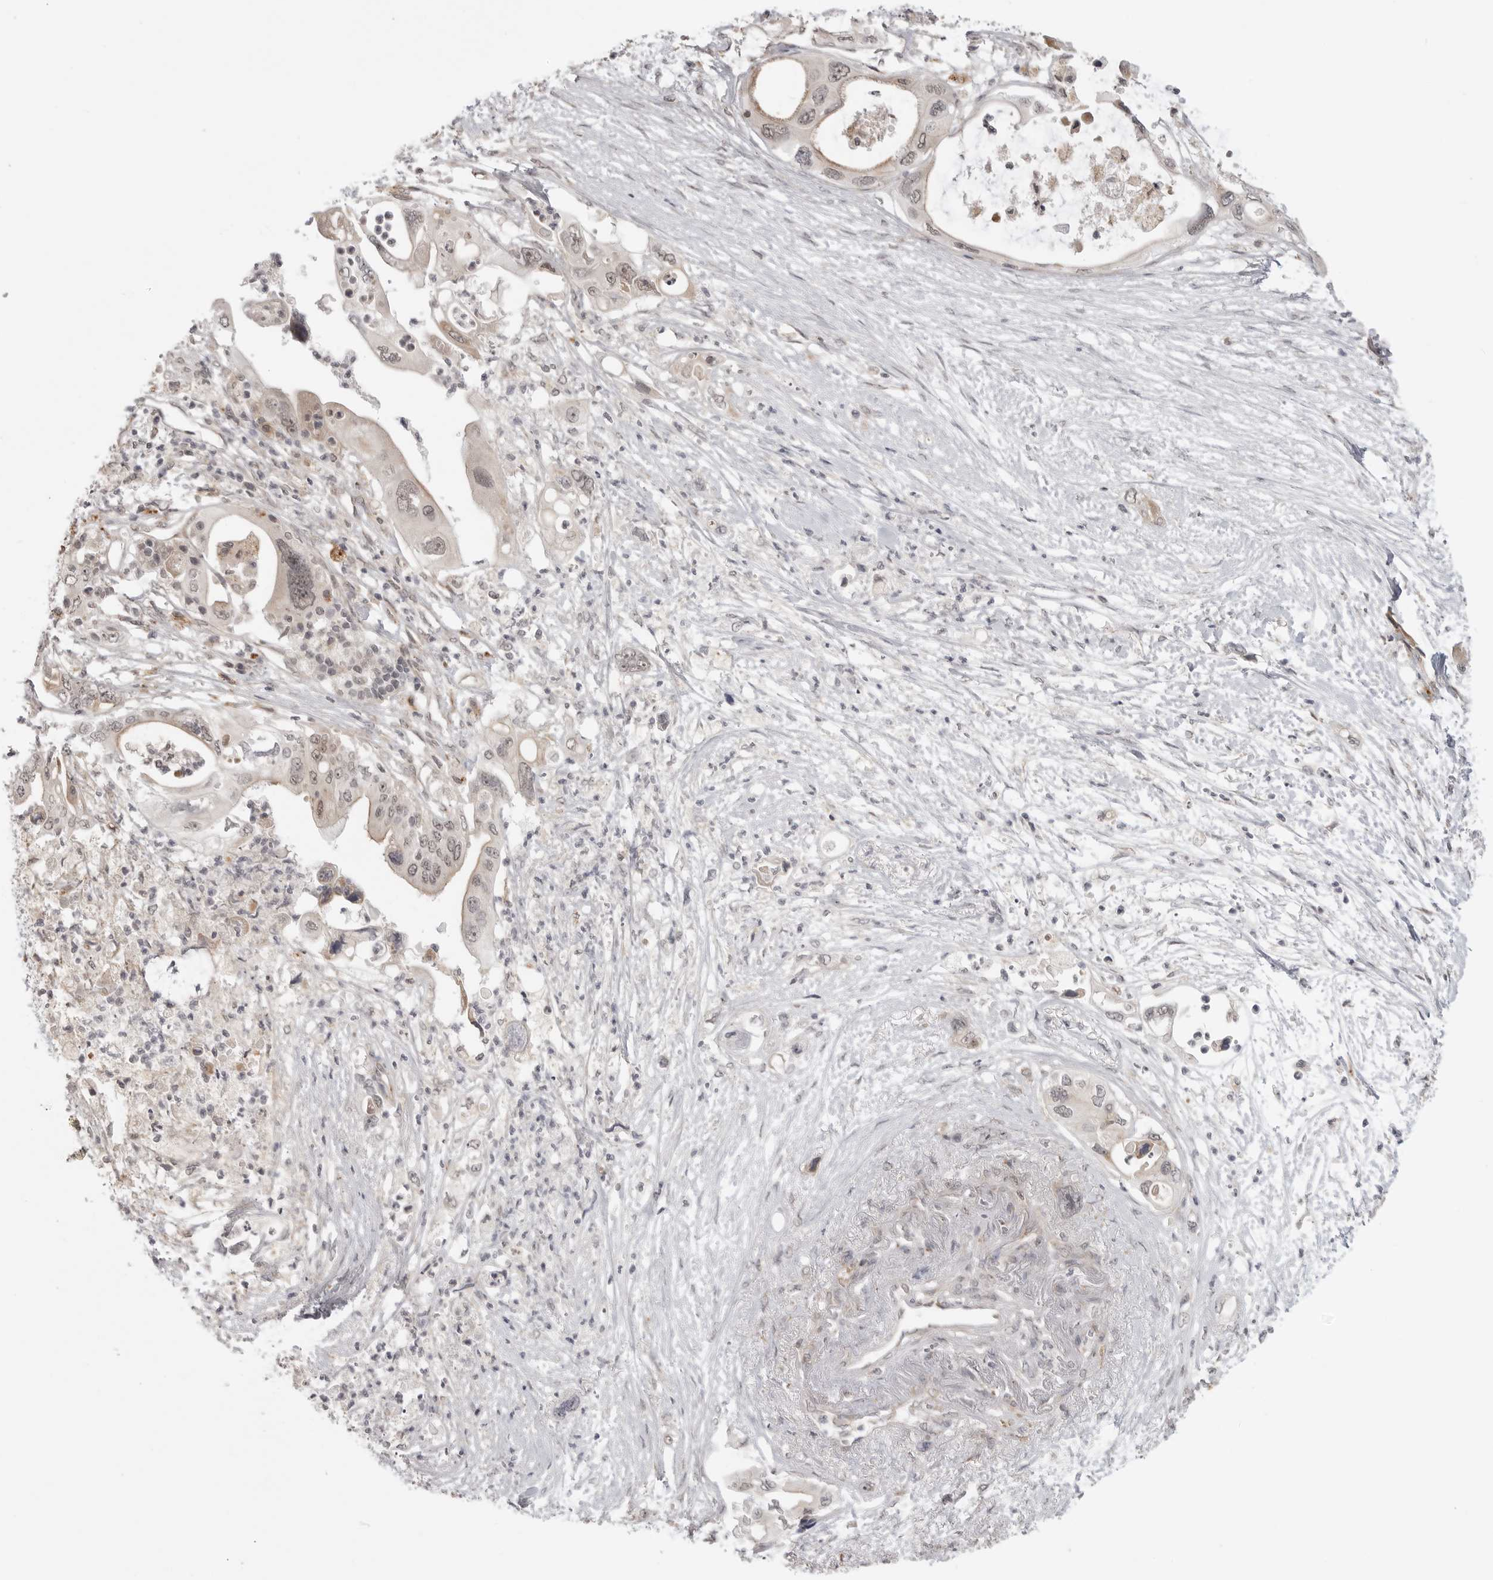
{"staining": {"intensity": "weak", "quantity": "25%-75%", "location": "nuclear"}, "tissue": "pancreatic cancer", "cell_type": "Tumor cells", "image_type": "cancer", "snomed": [{"axis": "morphology", "description": "Adenocarcinoma, NOS"}, {"axis": "topography", "description": "Pancreas"}], "caption": "Human pancreatic adenocarcinoma stained with a brown dye displays weak nuclear positive positivity in about 25%-75% of tumor cells.", "gene": "KALRN", "patient": {"sex": "male", "age": 66}}